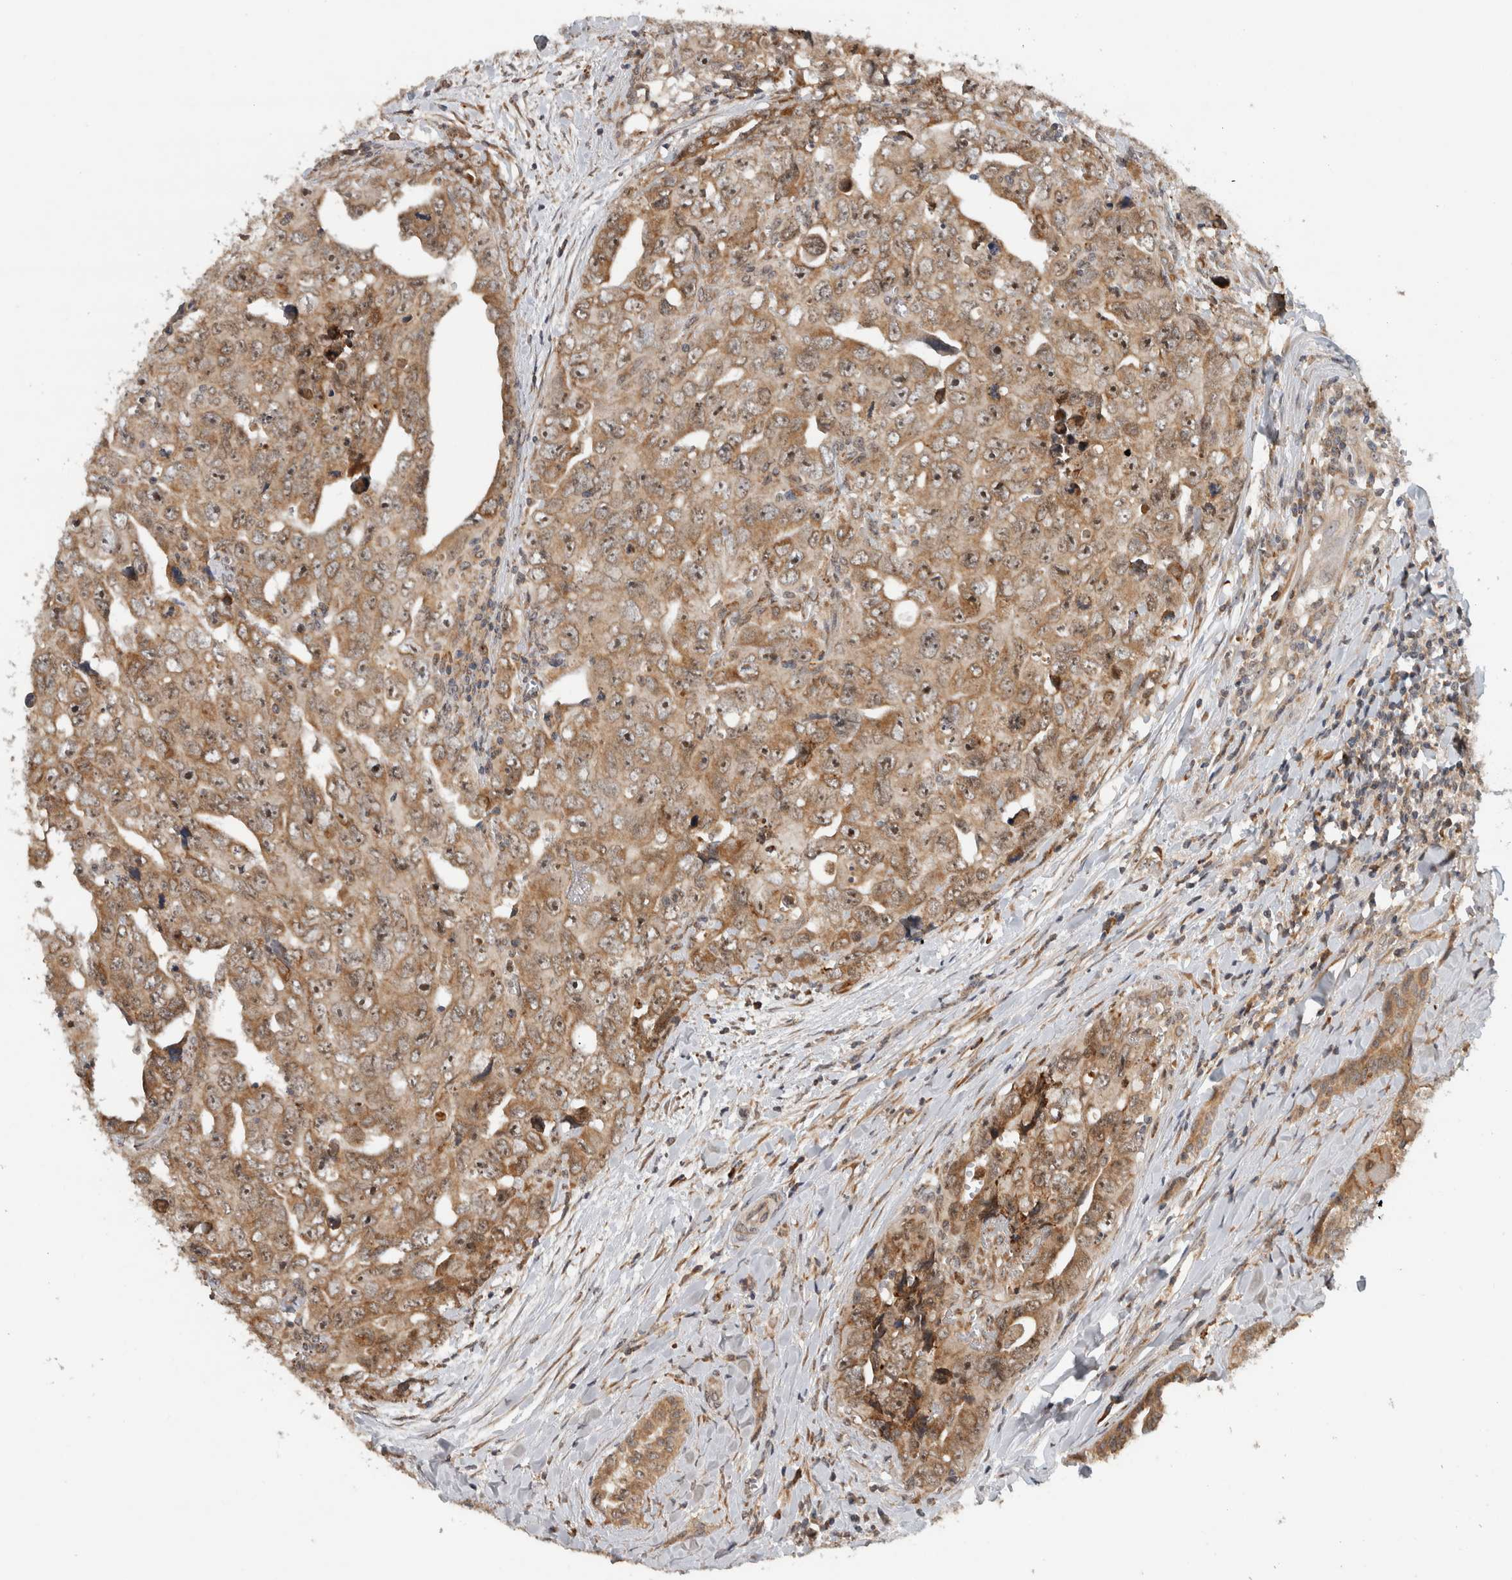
{"staining": {"intensity": "moderate", "quantity": ">75%", "location": "cytoplasmic/membranous,nuclear"}, "tissue": "testis cancer", "cell_type": "Tumor cells", "image_type": "cancer", "snomed": [{"axis": "morphology", "description": "Carcinoma, Embryonal, NOS"}, {"axis": "topography", "description": "Testis"}], "caption": "Protein staining of testis cancer tissue displays moderate cytoplasmic/membranous and nuclear positivity in about >75% of tumor cells.", "gene": "GPR137B", "patient": {"sex": "male", "age": 28}}